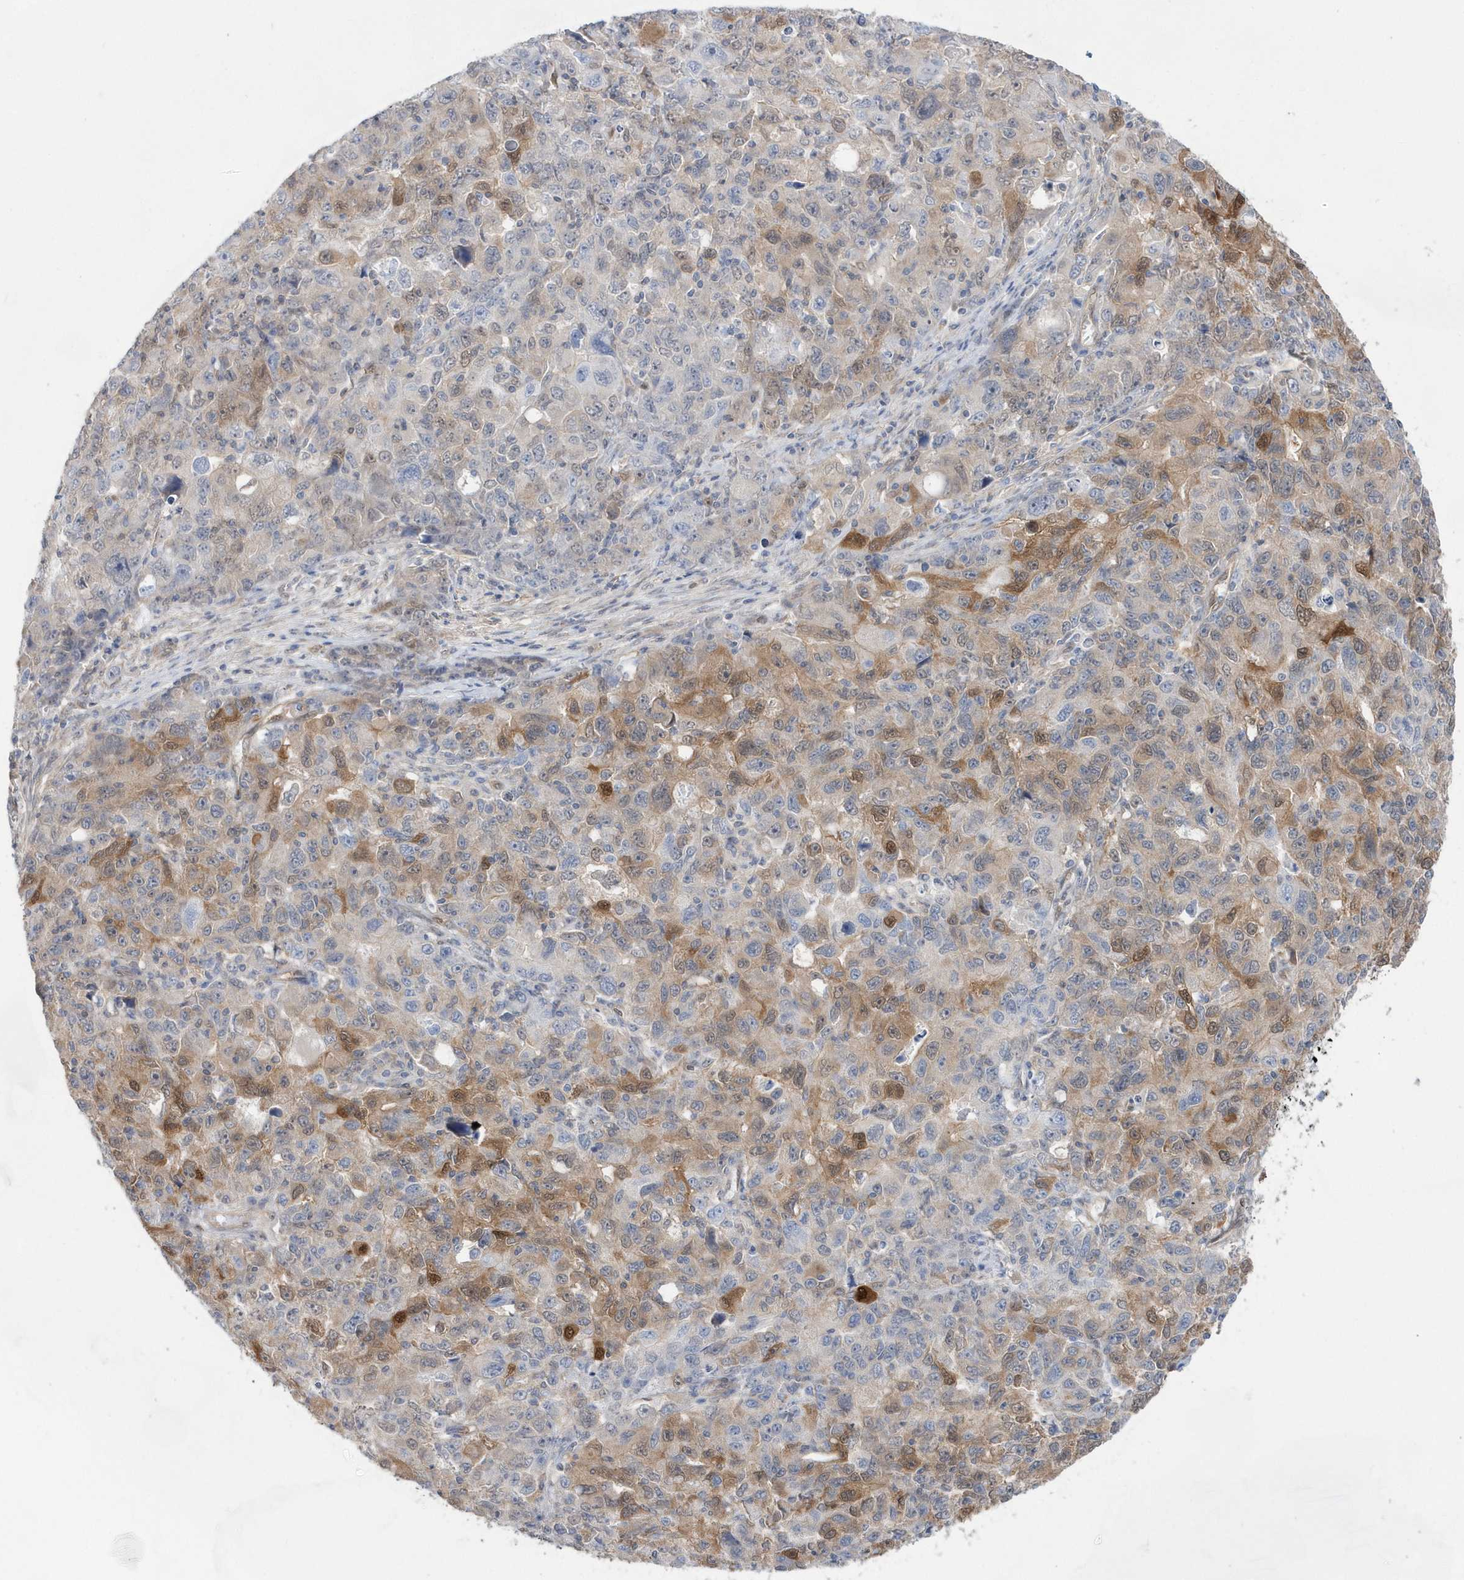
{"staining": {"intensity": "moderate", "quantity": "<25%", "location": "cytoplasmic/membranous,nuclear"}, "tissue": "ovarian cancer", "cell_type": "Tumor cells", "image_type": "cancer", "snomed": [{"axis": "morphology", "description": "Carcinoma, endometroid"}, {"axis": "topography", "description": "Ovary"}], "caption": "Endometroid carcinoma (ovarian) stained with a protein marker shows moderate staining in tumor cells.", "gene": "BDH2", "patient": {"sex": "female", "age": 42}}